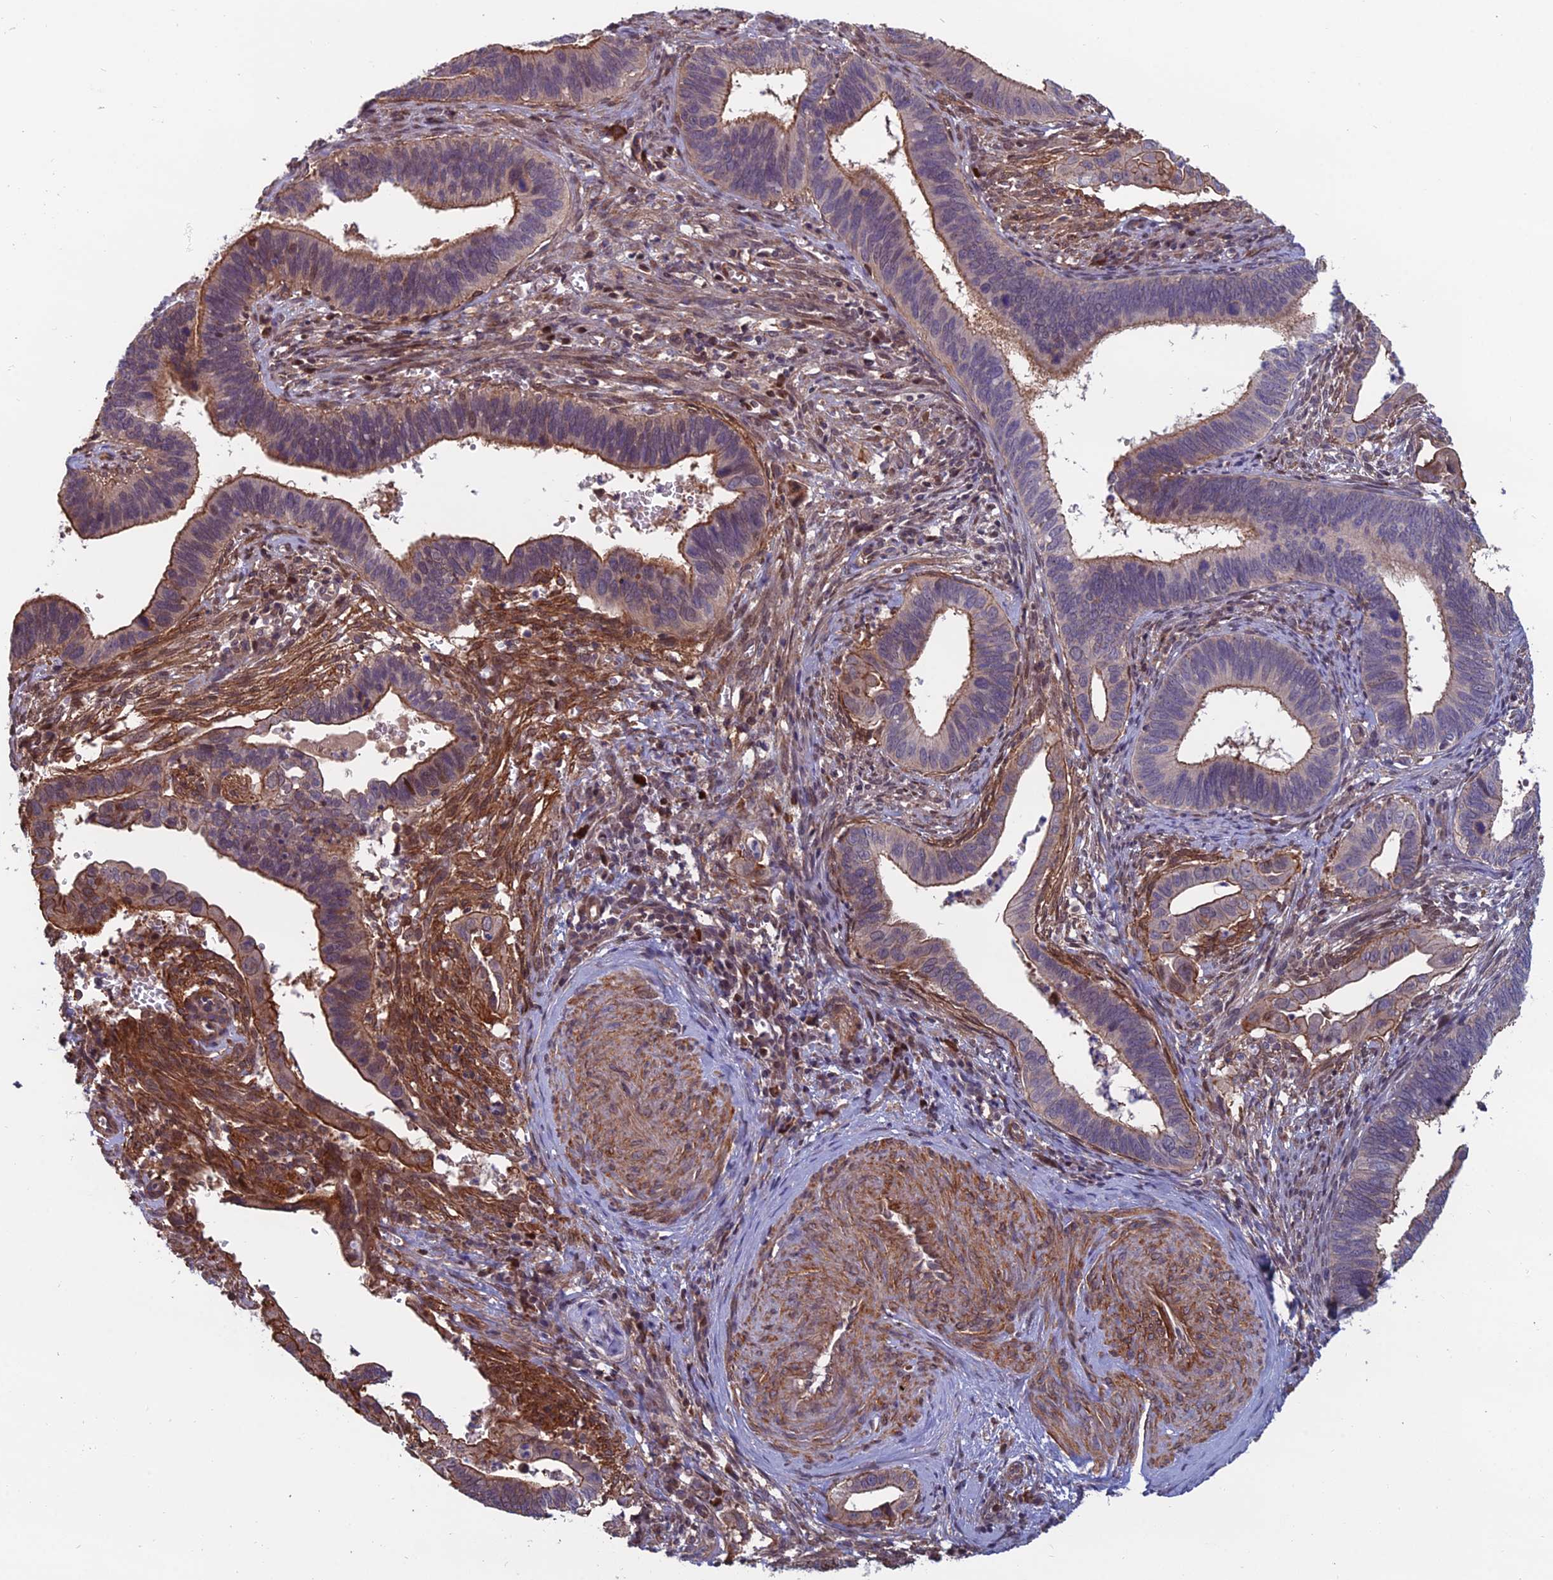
{"staining": {"intensity": "moderate", "quantity": "25%-75%", "location": "cytoplasmic/membranous"}, "tissue": "cervical cancer", "cell_type": "Tumor cells", "image_type": "cancer", "snomed": [{"axis": "morphology", "description": "Adenocarcinoma, NOS"}, {"axis": "topography", "description": "Cervix"}], "caption": "A brown stain labels moderate cytoplasmic/membranous staining of a protein in cervical cancer tumor cells.", "gene": "CCDC183", "patient": {"sex": "female", "age": 42}}